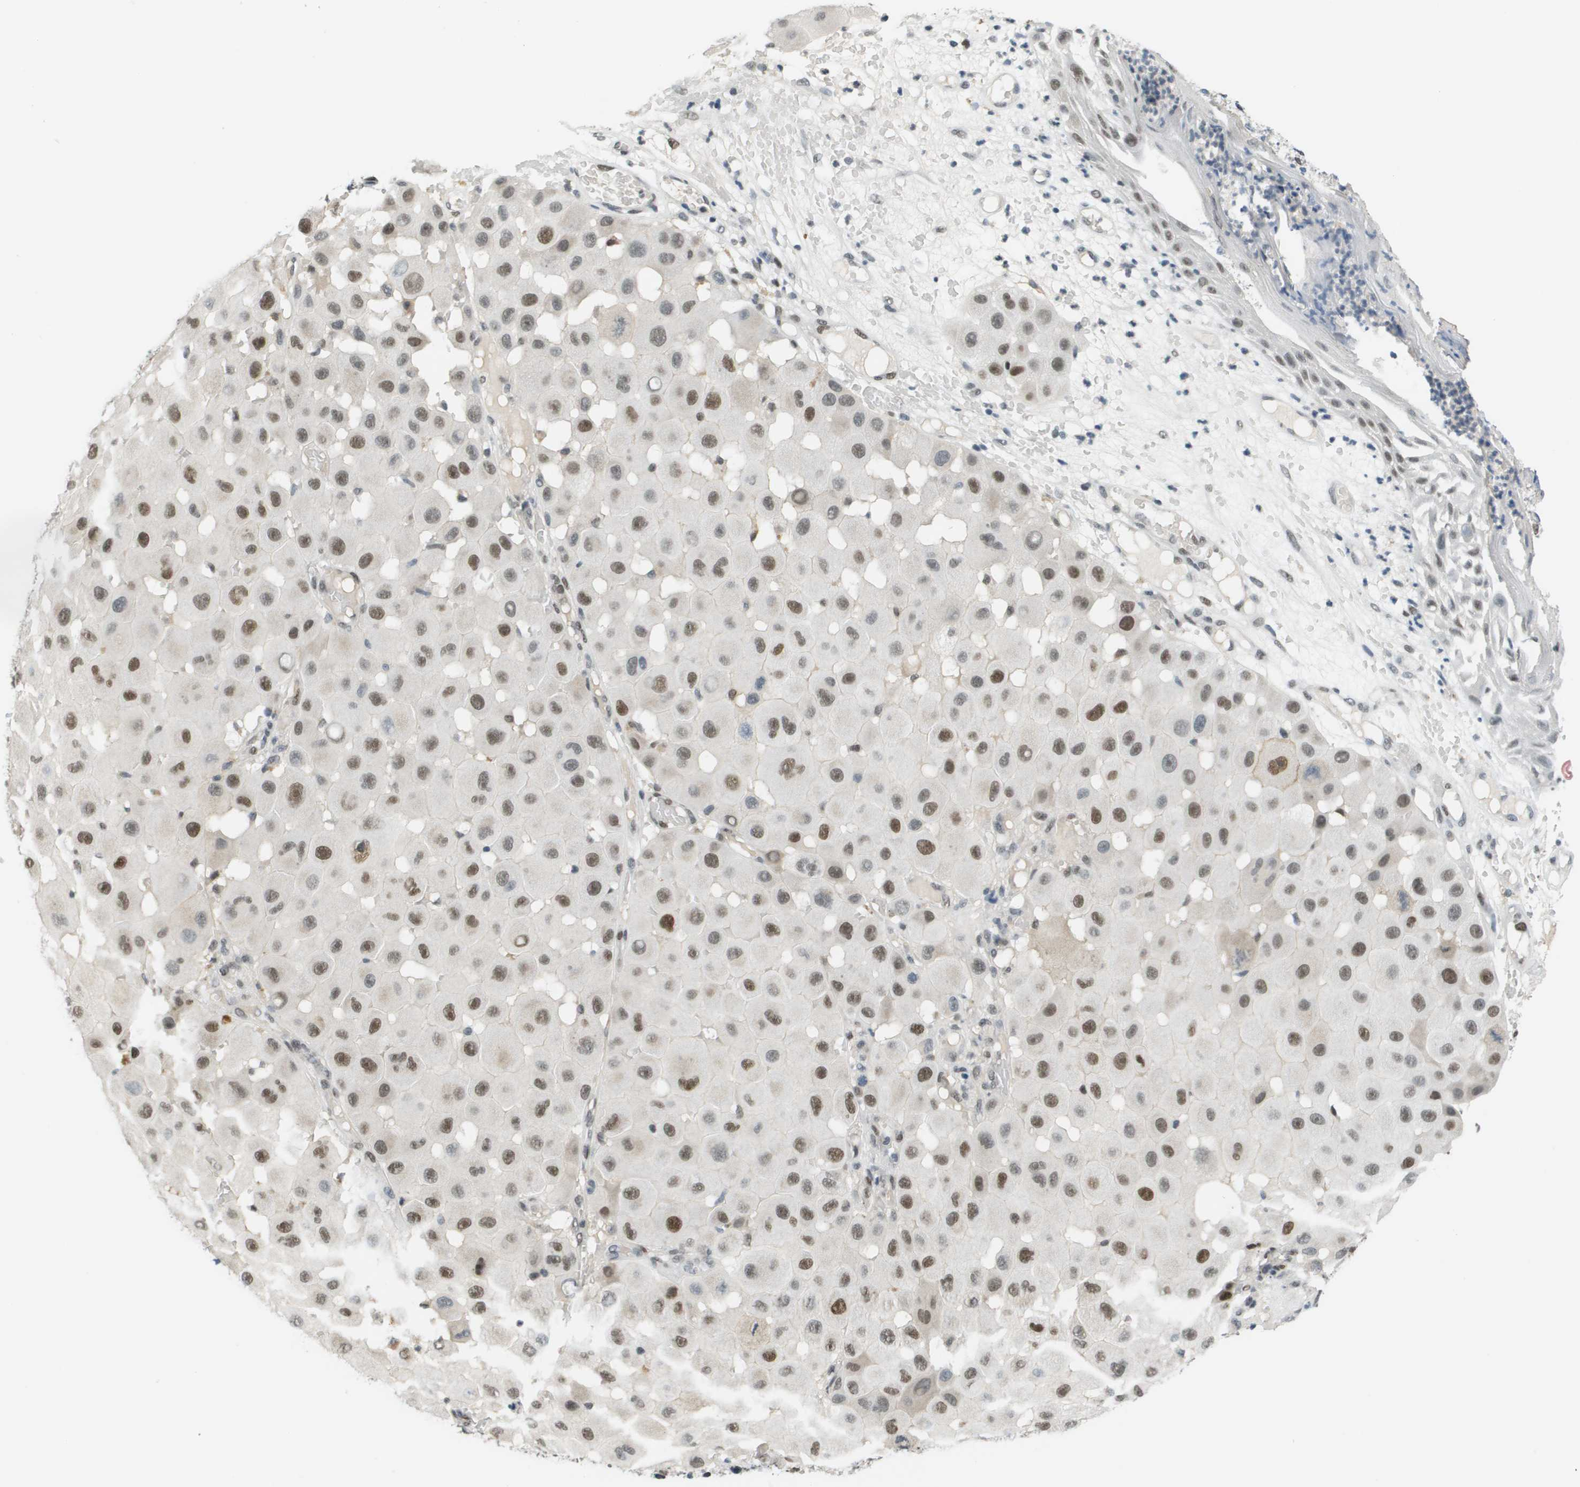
{"staining": {"intensity": "moderate", "quantity": "25%-75%", "location": "nuclear"}, "tissue": "melanoma", "cell_type": "Tumor cells", "image_type": "cancer", "snomed": [{"axis": "morphology", "description": "Malignant melanoma, NOS"}, {"axis": "topography", "description": "Skin"}], "caption": "Brown immunohistochemical staining in human melanoma reveals moderate nuclear expression in approximately 25%-75% of tumor cells.", "gene": "CBX5", "patient": {"sex": "female", "age": 81}}